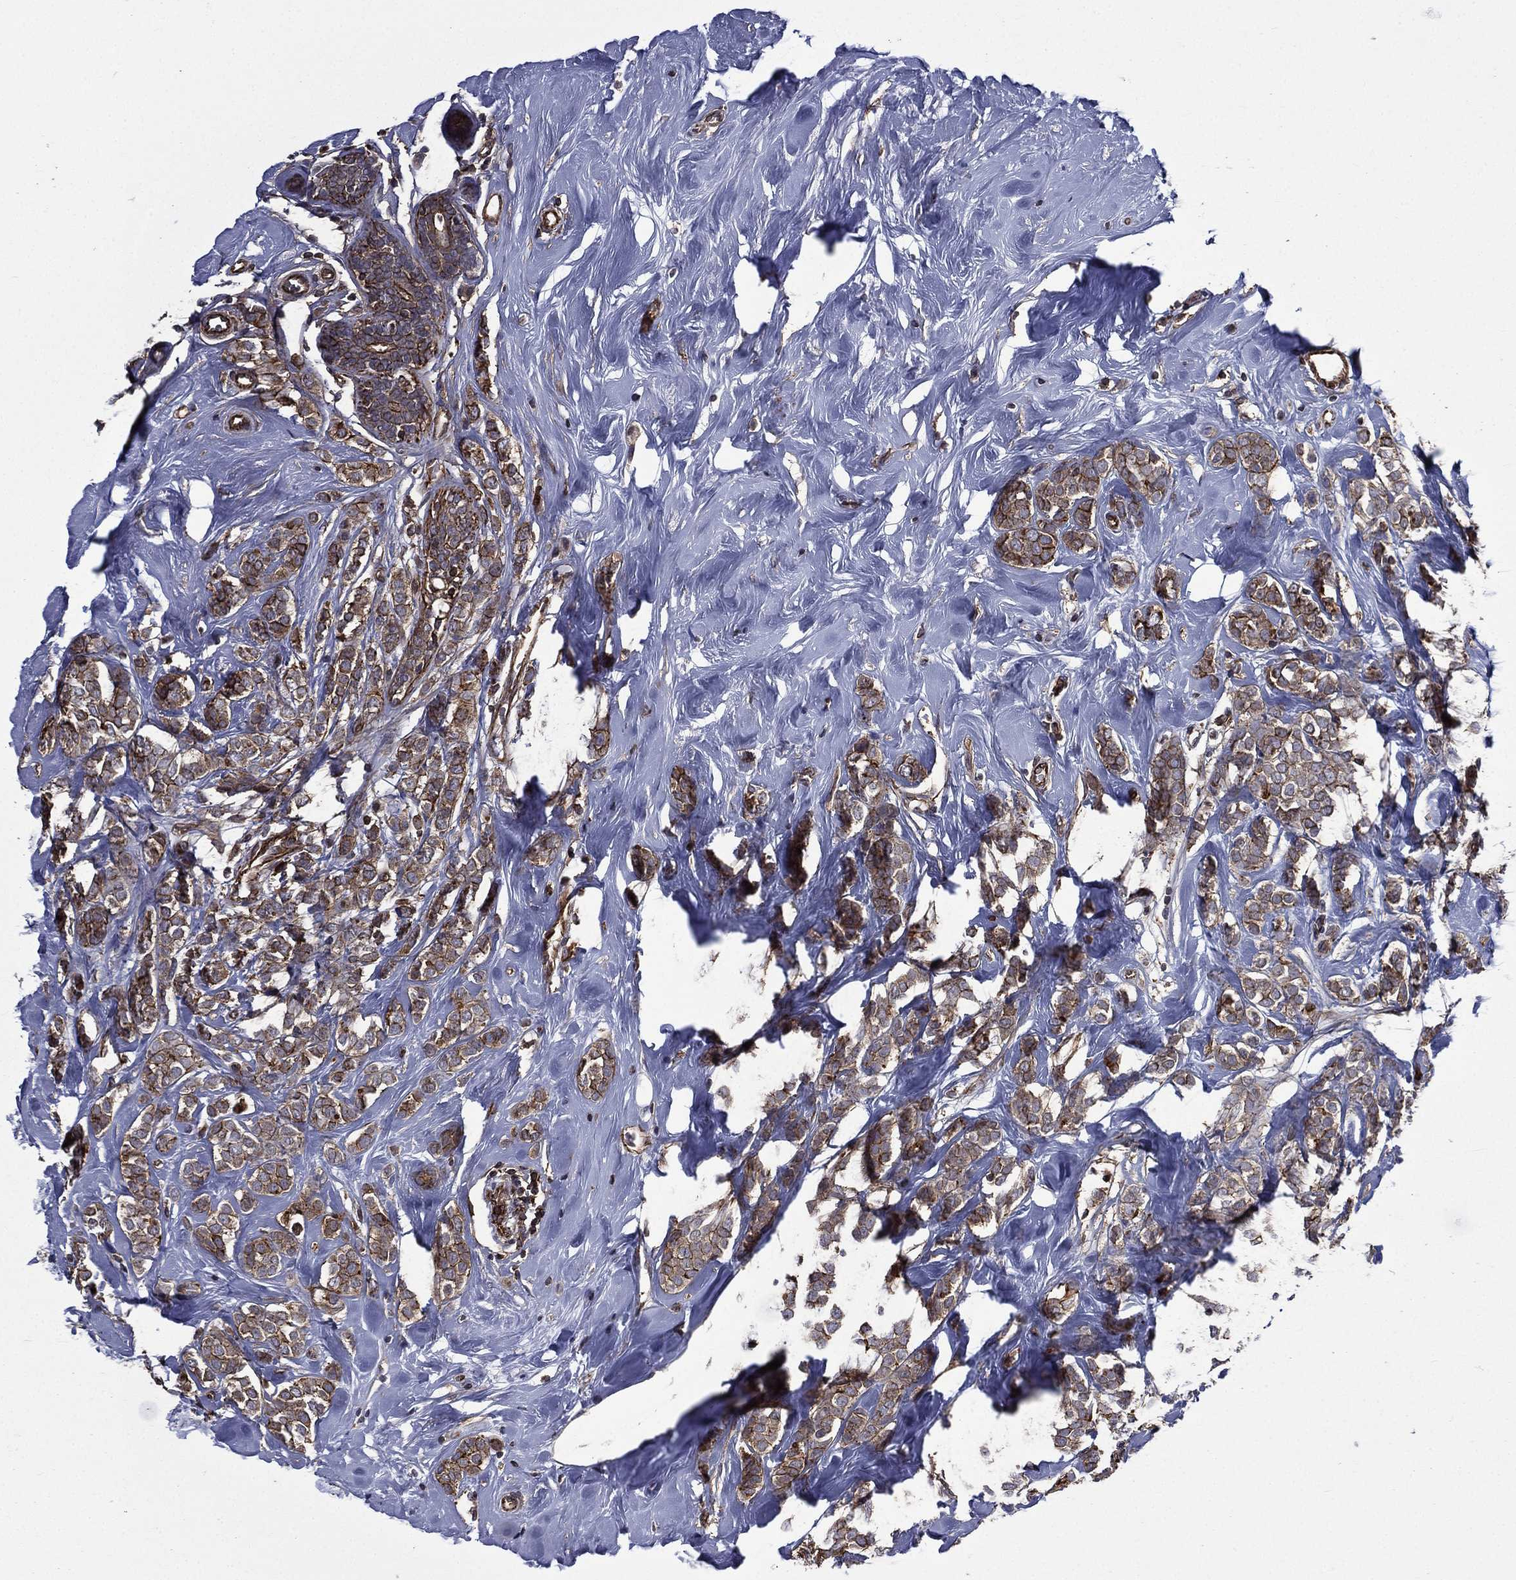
{"staining": {"intensity": "strong", "quantity": "25%-75%", "location": "cytoplasmic/membranous"}, "tissue": "breast cancer", "cell_type": "Tumor cells", "image_type": "cancer", "snomed": [{"axis": "morphology", "description": "Lobular carcinoma"}, {"axis": "topography", "description": "Breast"}], "caption": "Human breast lobular carcinoma stained for a protein (brown) exhibits strong cytoplasmic/membranous positive positivity in approximately 25%-75% of tumor cells.", "gene": "PLPP3", "patient": {"sex": "female", "age": 49}}